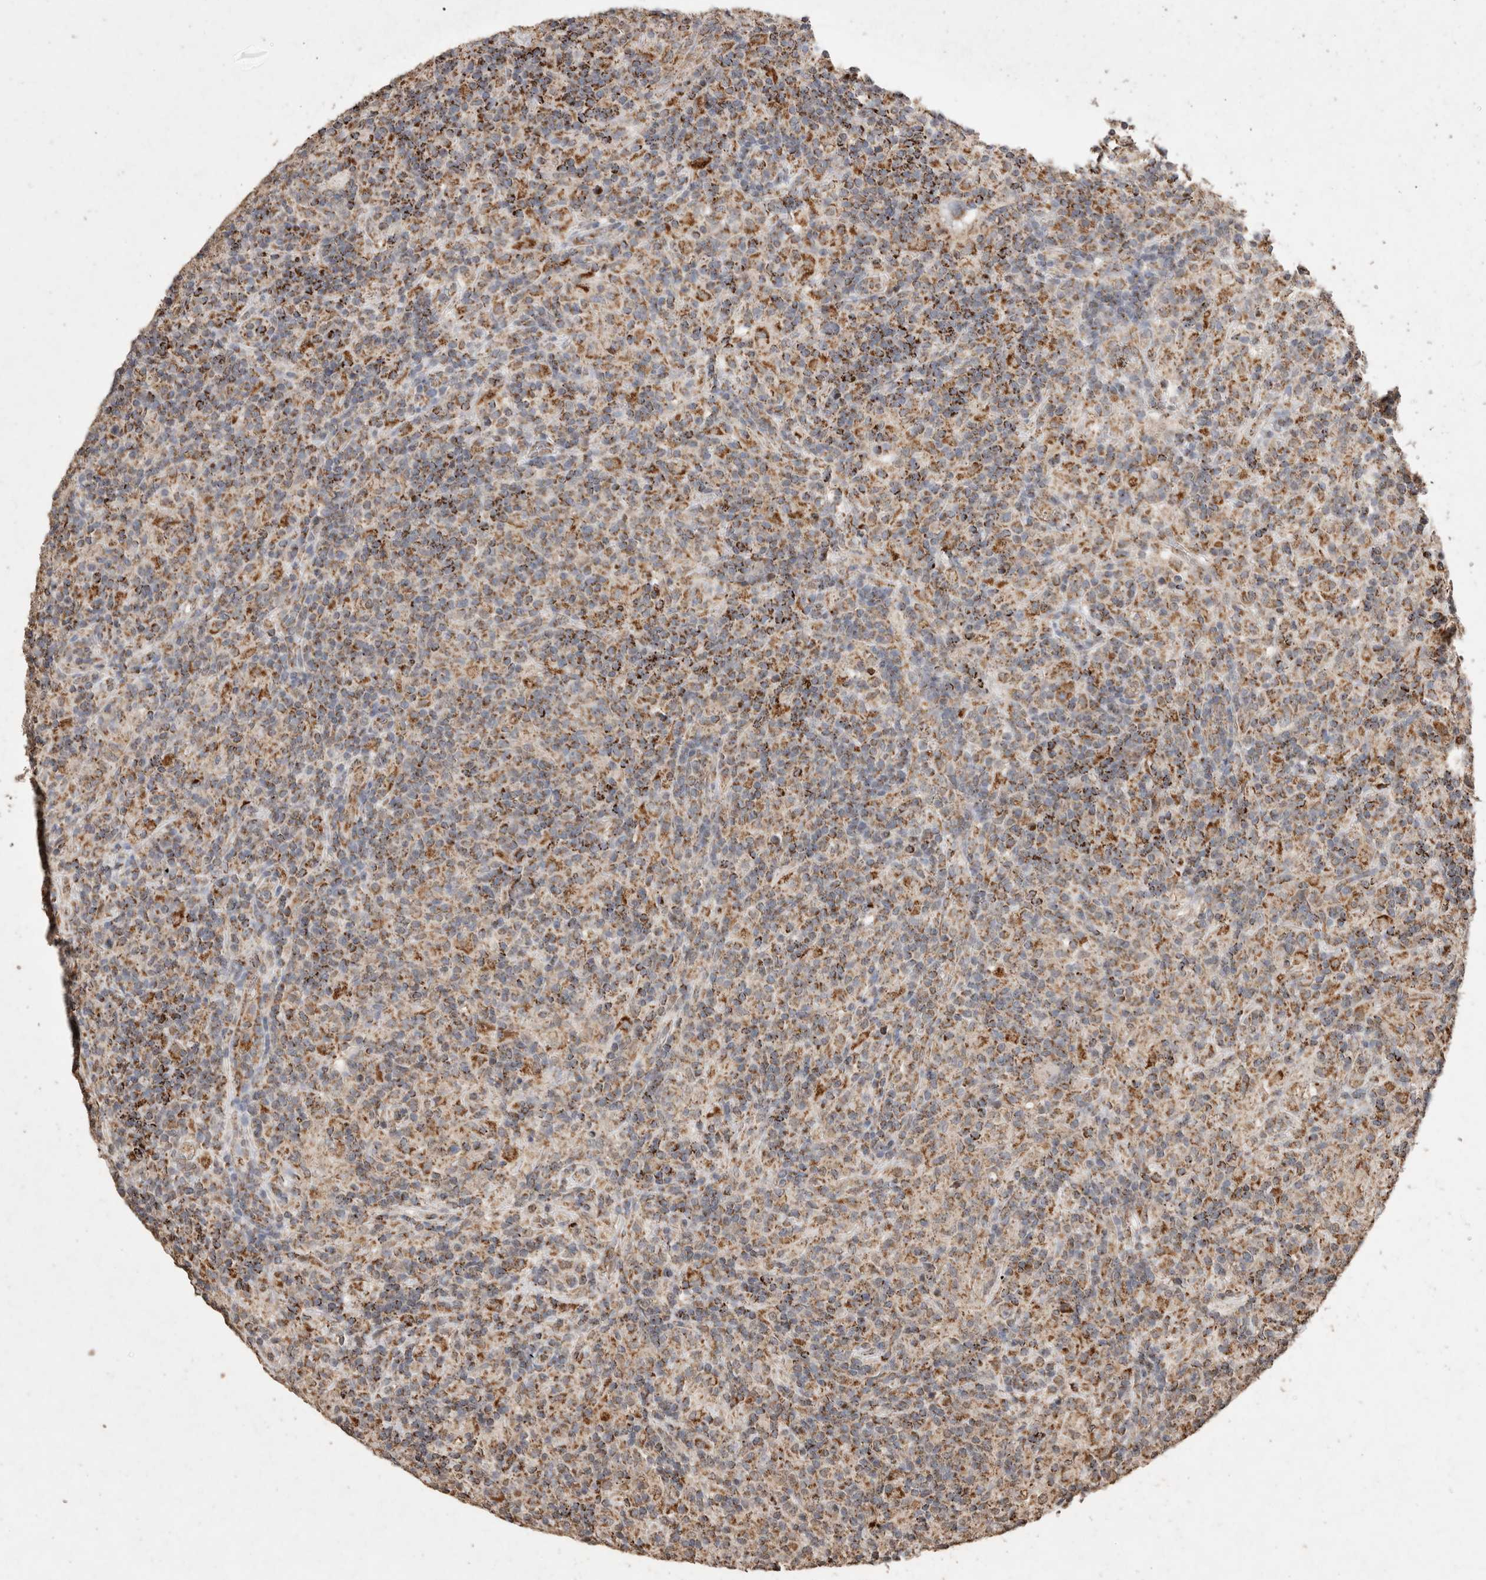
{"staining": {"intensity": "moderate", "quantity": ">75%", "location": "cytoplasmic/membranous"}, "tissue": "lymphoma", "cell_type": "Tumor cells", "image_type": "cancer", "snomed": [{"axis": "morphology", "description": "Hodgkin's disease, NOS"}, {"axis": "topography", "description": "Lymph node"}], "caption": "Hodgkin's disease stained with a brown dye shows moderate cytoplasmic/membranous positive expression in about >75% of tumor cells.", "gene": "ACADM", "patient": {"sex": "male", "age": 70}}